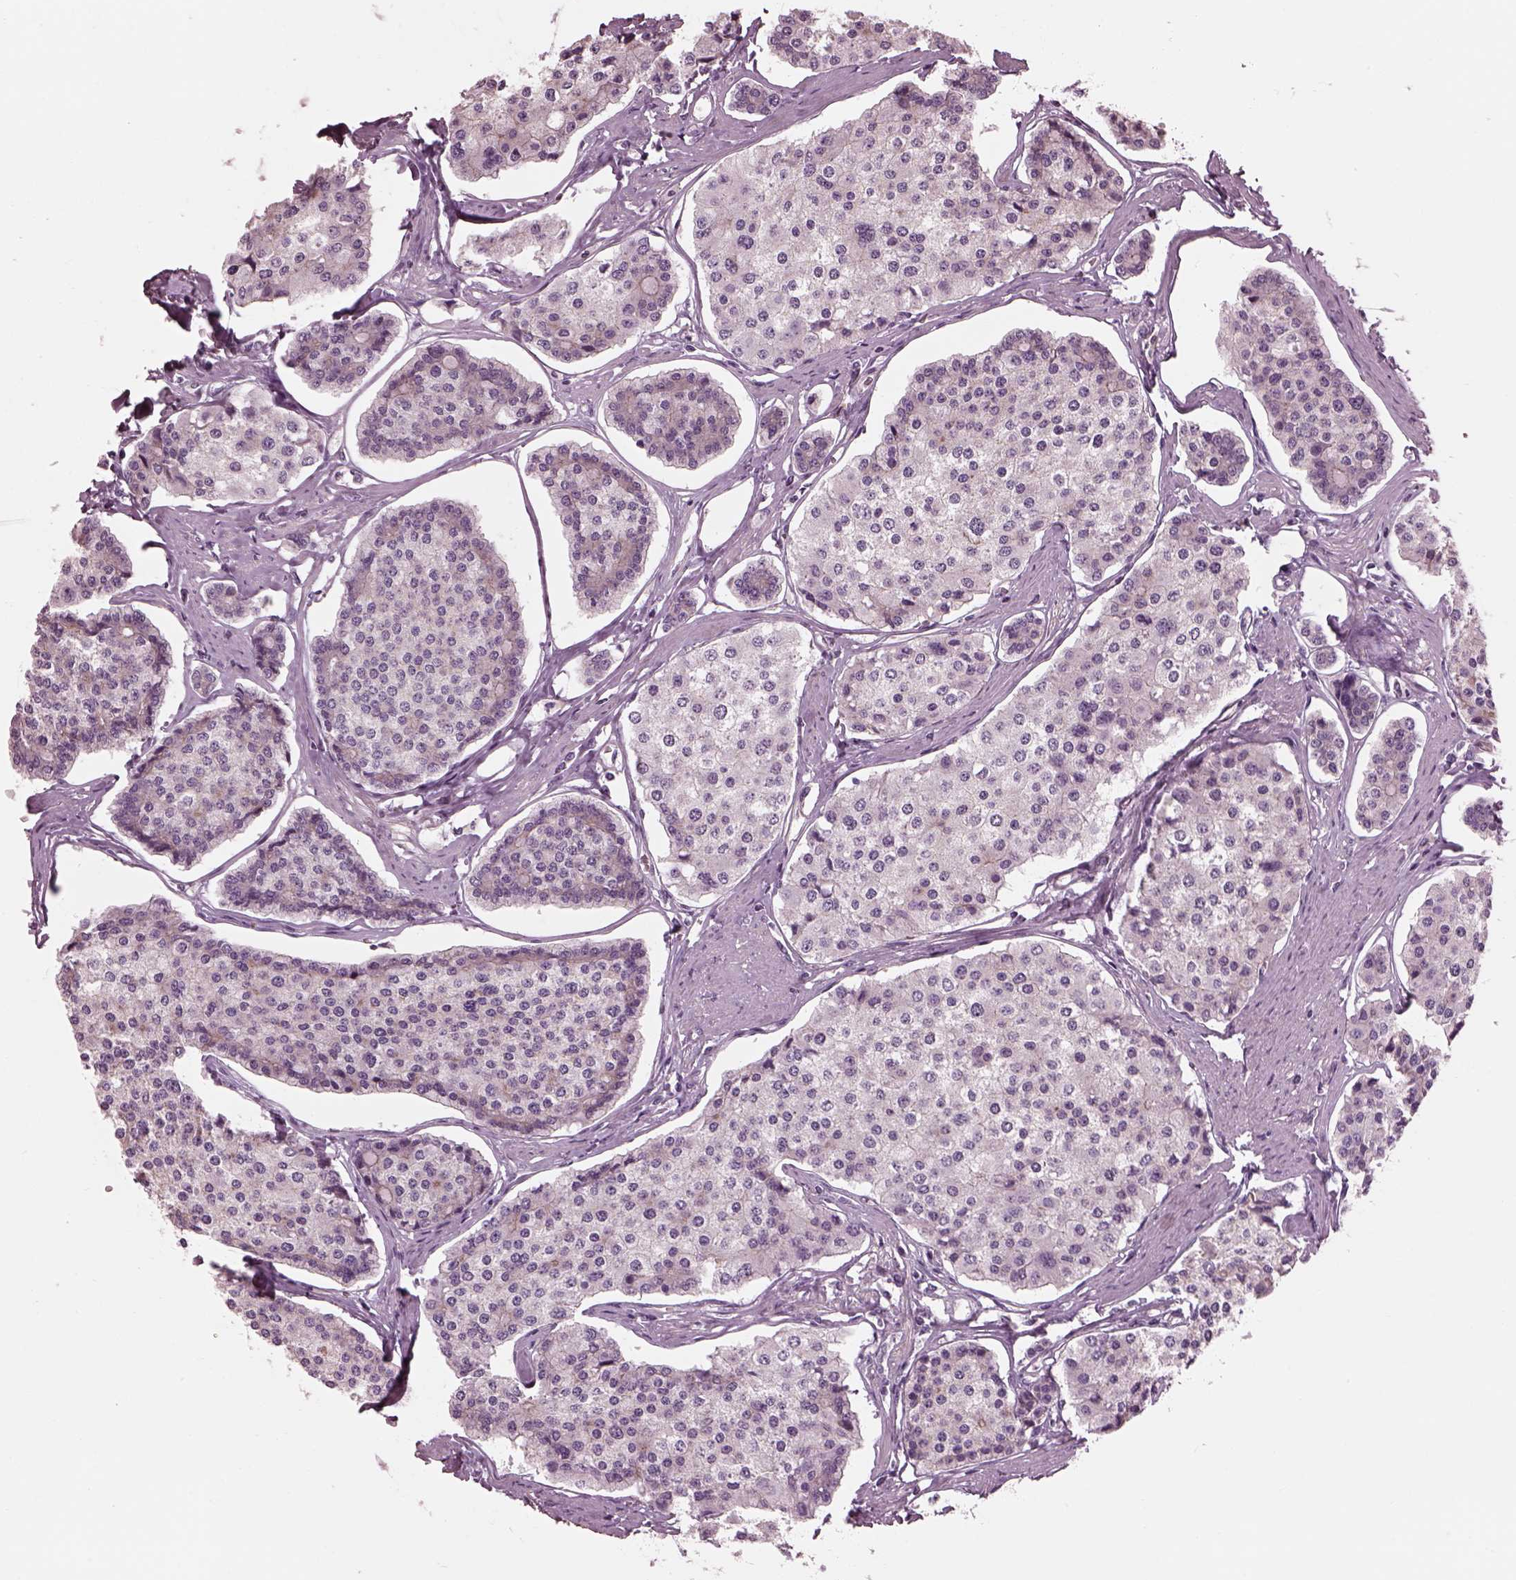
{"staining": {"intensity": "negative", "quantity": "none", "location": "none"}, "tissue": "carcinoid", "cell_type": "Tumor cells", "image_type": "cancer", "snomed": [{"axis": "morphology", "description": "Carcinoid, malignant, NOS"}, {"axis": "topography", "description": "Small intestine"}], "caption": "The immunohistochemistry (IHC) micrograph has no significant positivity in tumor cells of carcinoid (malignant) tissue. Brightfield microscopy of immunohistochemistry stained with DAB (brown) and hematoxylin (blue), captured at high magnification.", "gene": "BFSP1", "patient": {"sex": "female", "age": 65}}